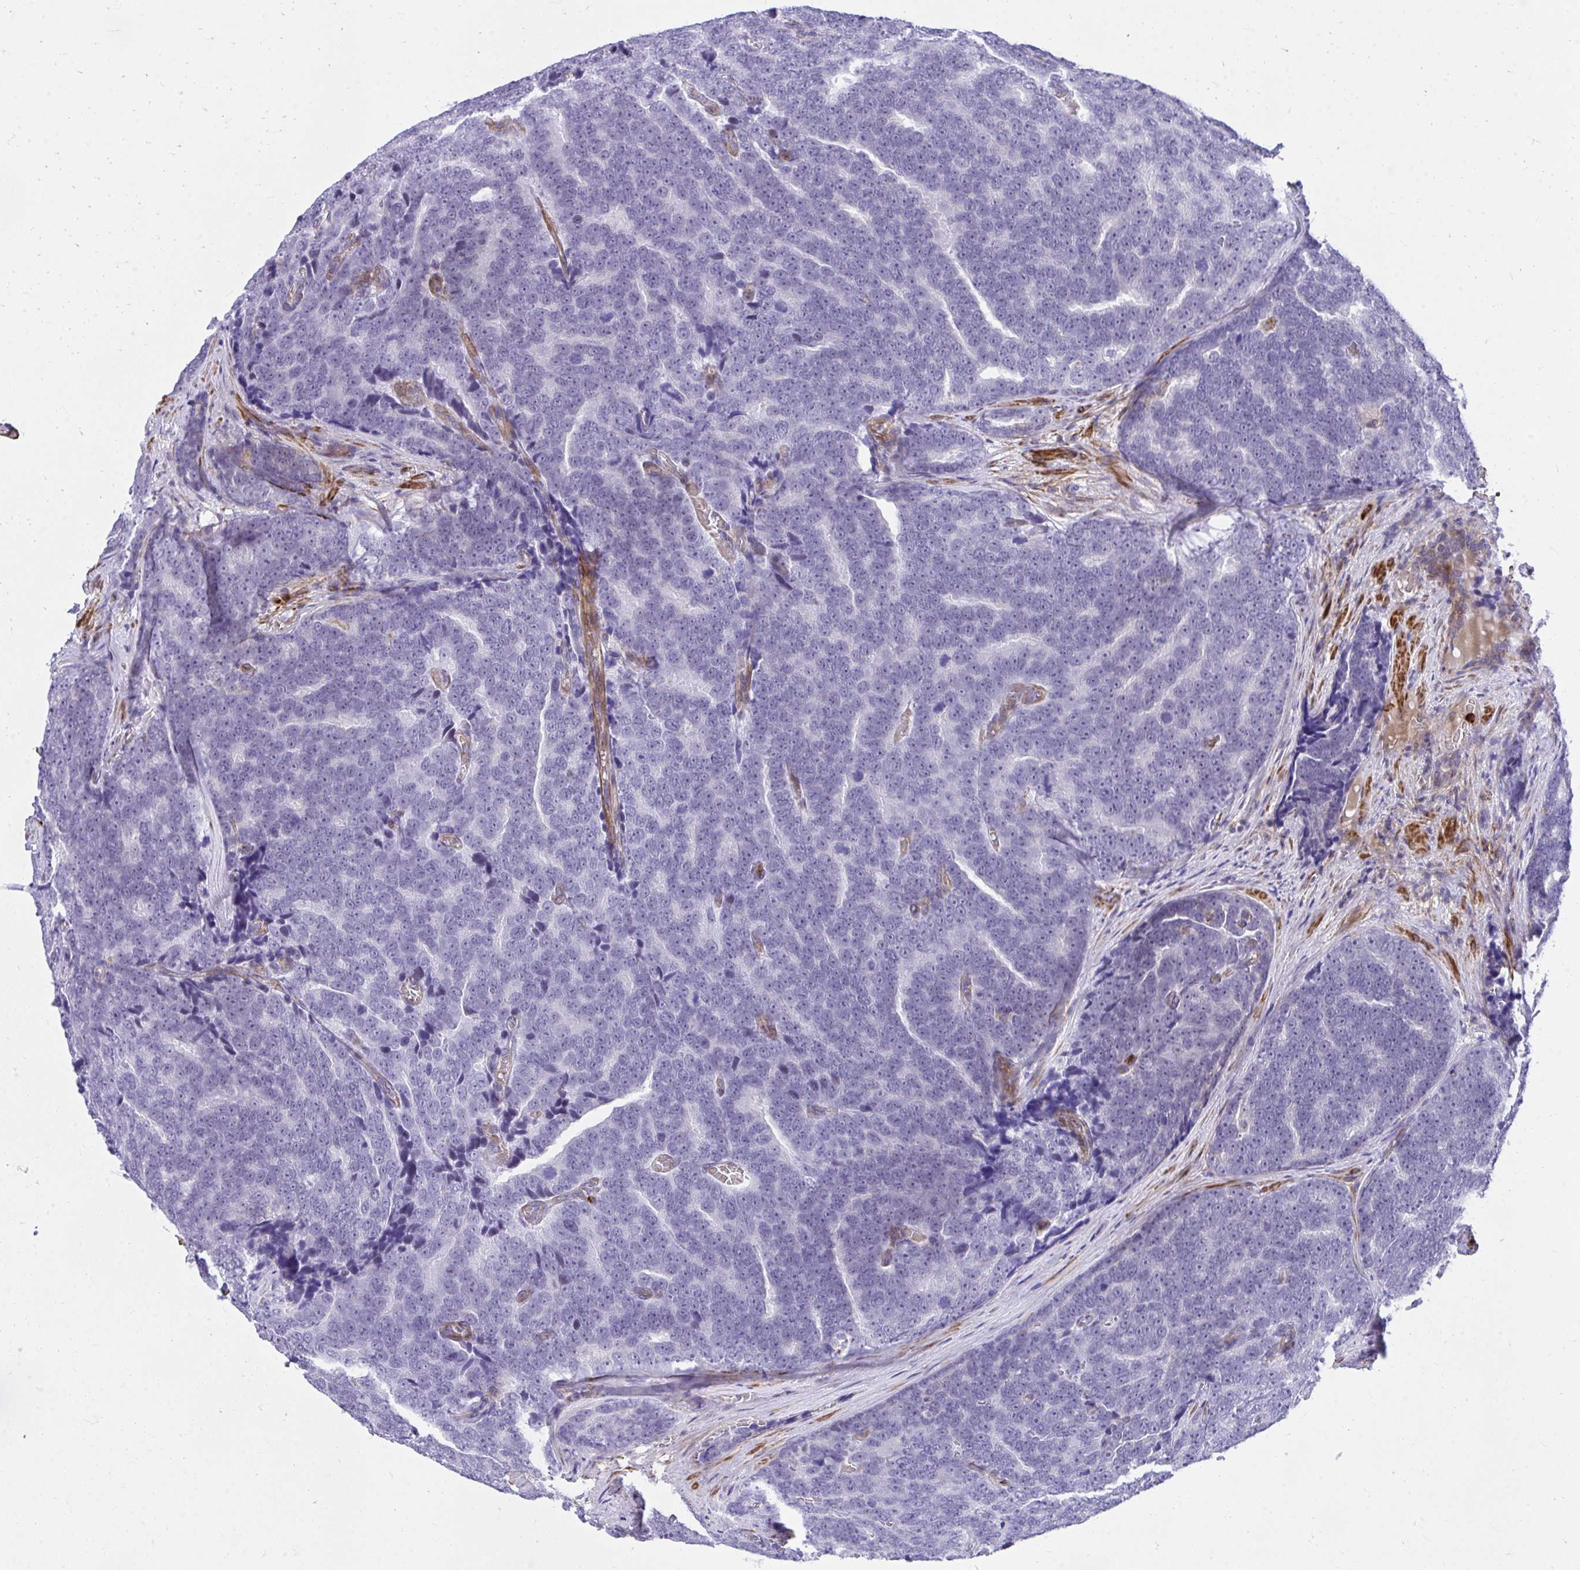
{"staining": {"intensity": "negative", "quantity": "none", "location": "none"}, "tissue": "prostate cancer", "cell_type": "Tumor cells", "image_type": "cancer", "snomed": [{"axis": "morphology", "description": "Adenocarcinoma, Low grade"}, {"axis": "topography", "description": "Prostate"}], "caption": "Low-grade adenocarcinoma (prostate) stained for a protein using immunohistochemistry (IHC) demonstrates no staining tumor cells.", "gene": "CSTB", "patient": {"sex": "male", "age": 62}}